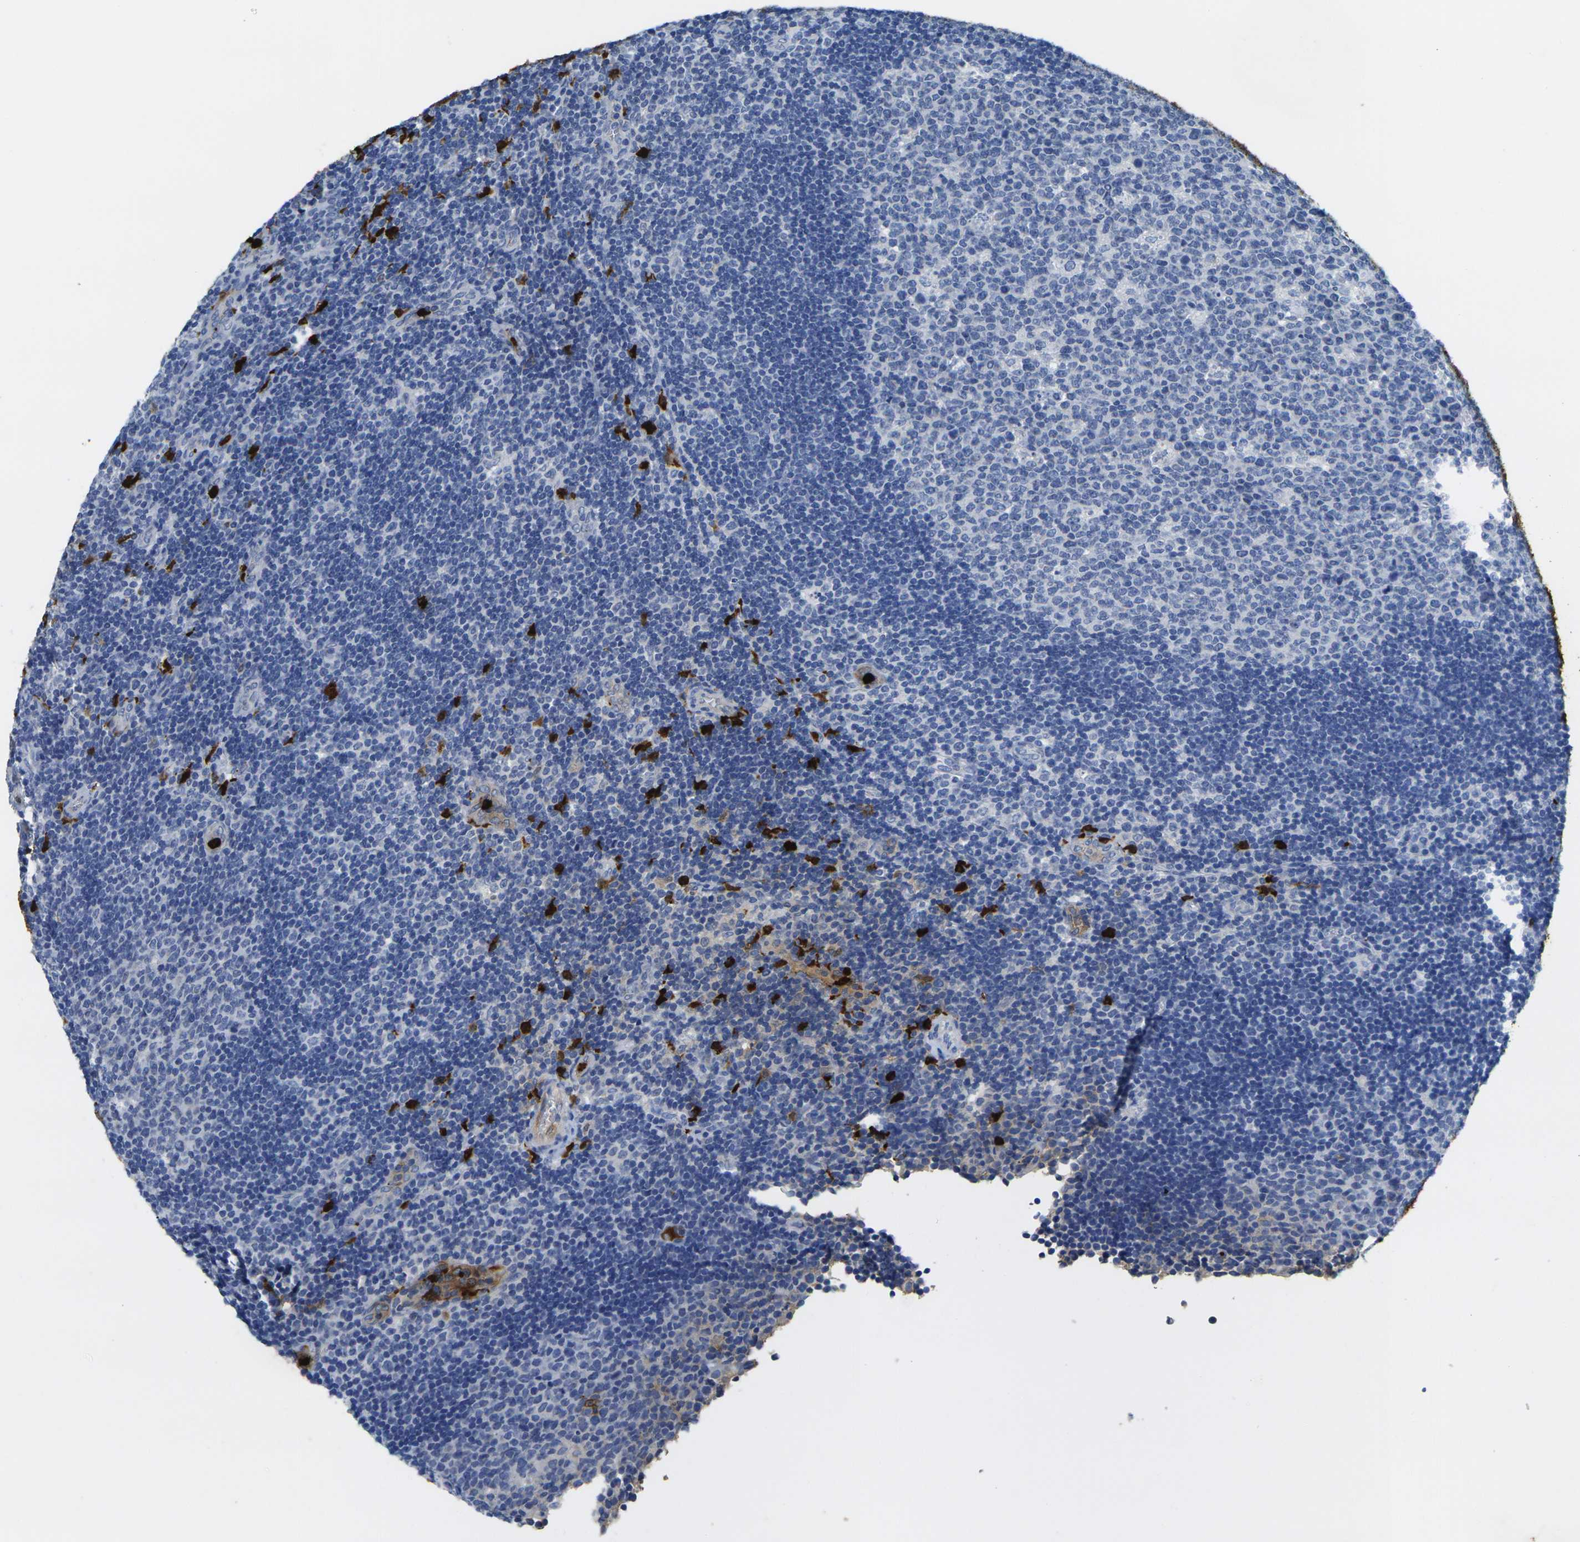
{"staining": {"intensity": "moderate", "quantity": "<25%", "location": "cytoplasmic/membranous"}, "tissue": "lymph node", "cell_type": "Germinal center cells", "image_type": "normal", "snomed": [{"axis": "morphology", "description": "Normal tissue, NOS"}, {"axis": "topography", "description": "Lymph node"}, {"axis": "topography", "description": "Salivary gland"}], "caption": "High-magnification brightfield microscopy of normal lymph node stained with DAB (brown) and counterstained with hematoxylin (blue). germinal center cells exhibit moderate cytoplasmic/membranous staining is identified in about<25% of cells.", "gene": "S100A9", "patient": {"sex": "male", "age": 8}}